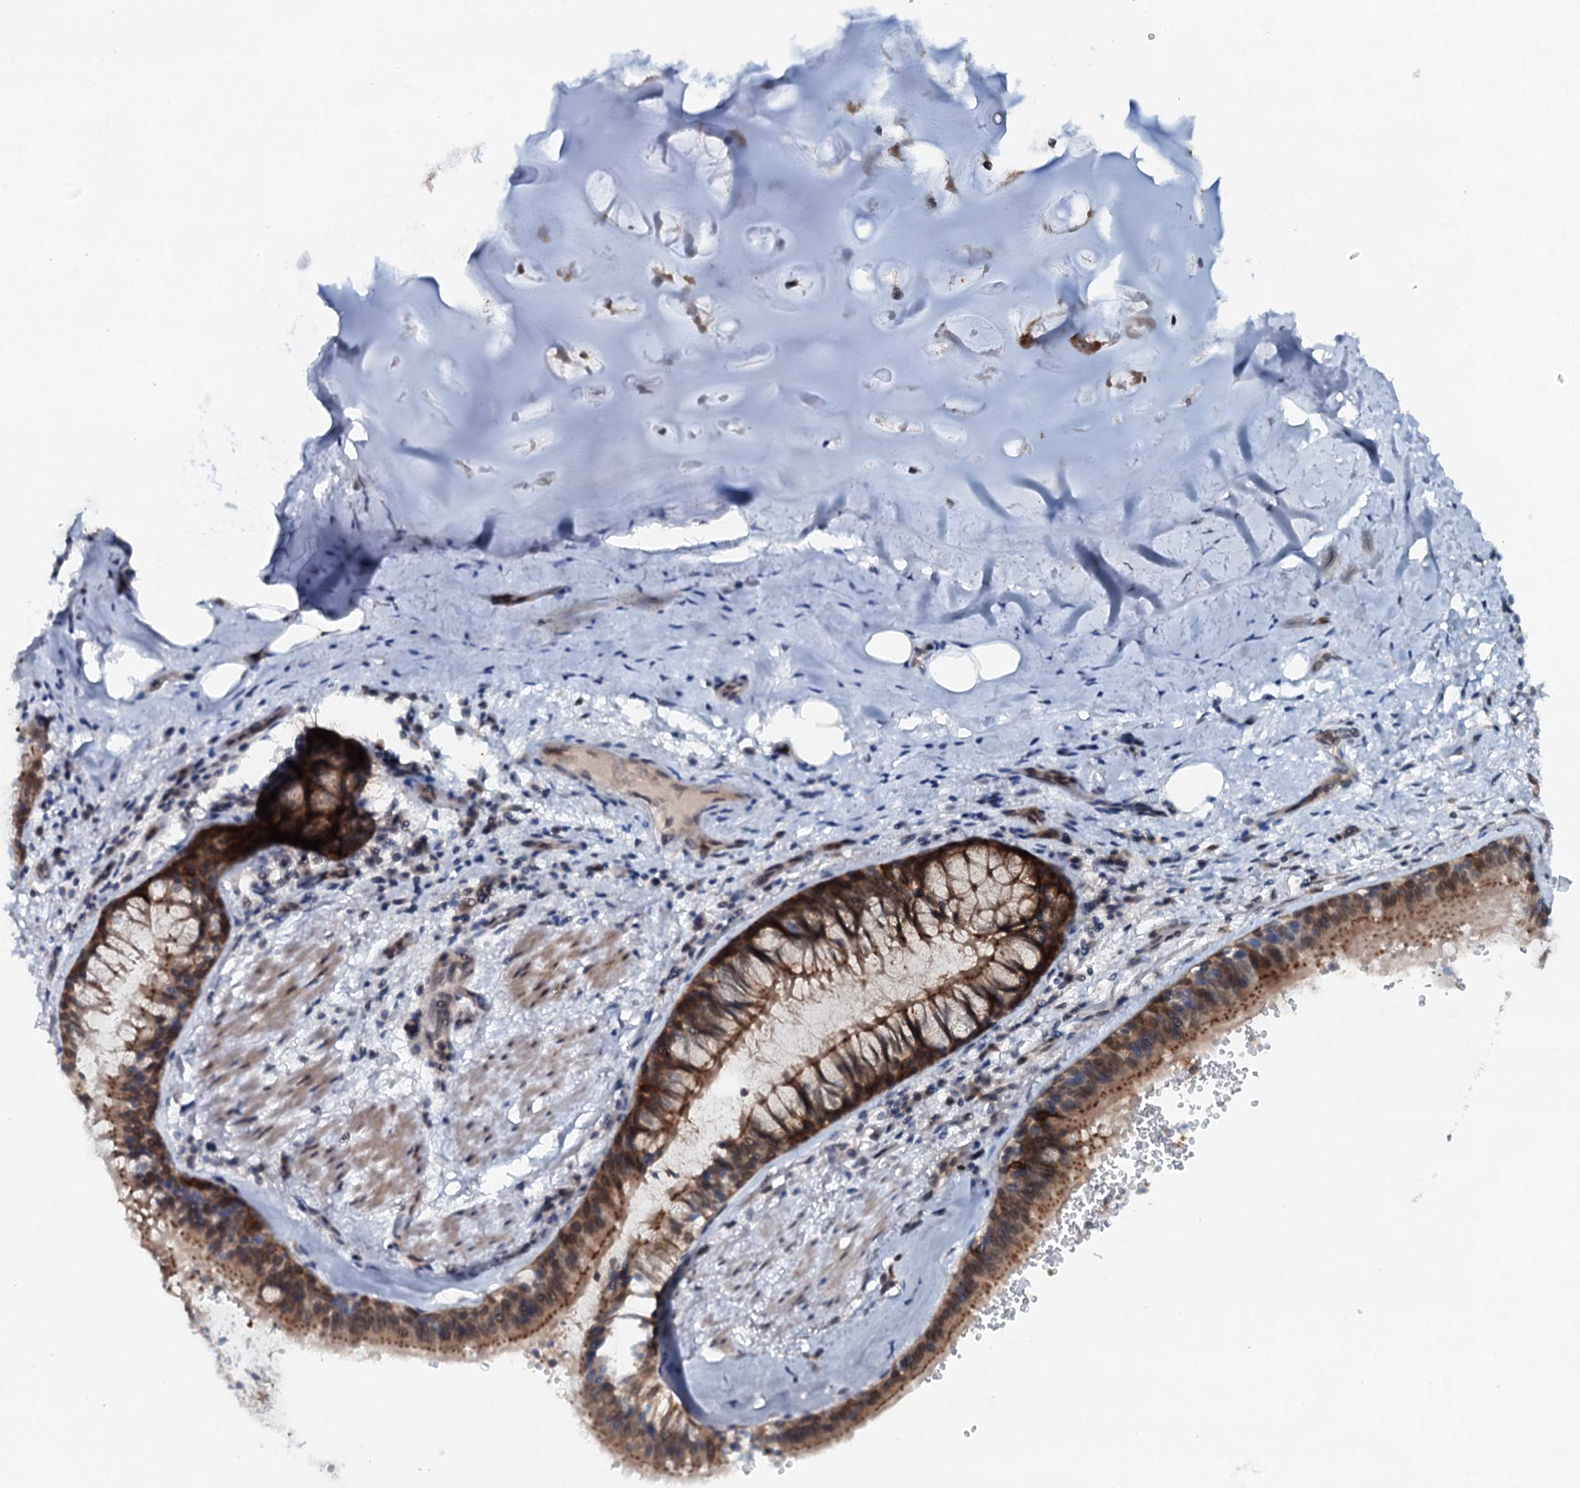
{"staining": {"intensity": "strong", "quantity": "25%-75%", "location": "cytoplasmic/membranous"}, "tissue": "soft tissue", "cell_type": "Chondrocytes", "image_type": "normal", "snomed": [{"axis": "morphology", "description": "Normal tissue, NOS"}, {"axis": "topography", "description": "Lymph node"}, {"axis": "topography", "description": "Cartilage tissue"}, {"axis": "topography", "description": "Bronchus"}], "caption": "Brown immunohistochemical staining in unremarkable soft tissue demonstrates strong cytoplasmic/membranous staining in about 25%-75% of chondrocytes. (IHC, brightfield microscopy, high magnification).", "gene": "SNTA1", "patient": {"sex": "male", "age": 63}}